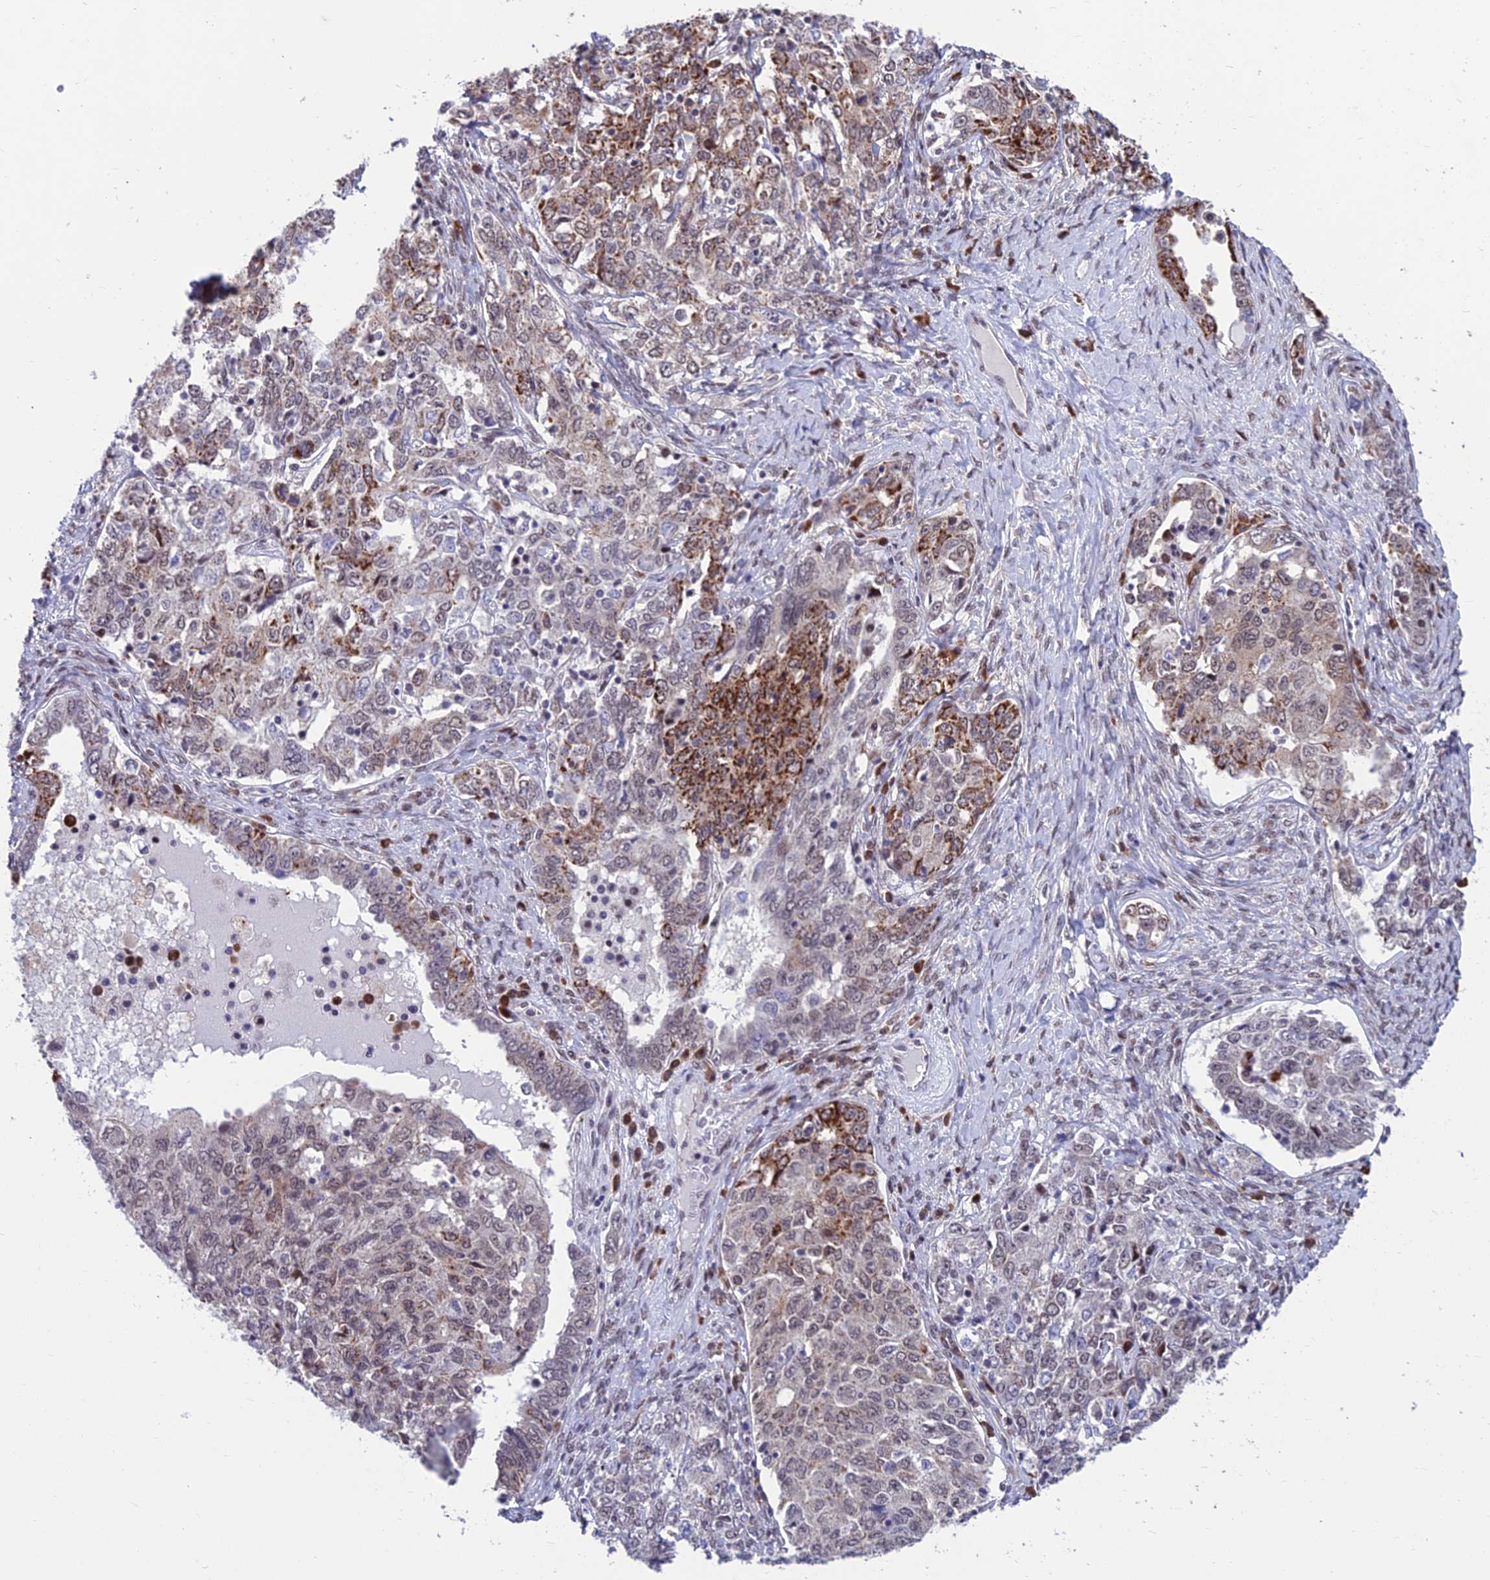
{"staining": {"intensity": "strong", "quantity": "<25%", "location": "cytoplasmic/membranous"}, "tissue": "ovarian cancer", "cell_type": "Tumor cells", "image_type": "cancer", "snomed": [{"axis": "morphology", "description": "Carcinoma, endometroid"}, {"axis": "topography", "description": "Ovary"}], "caption": "Protein analysis of ovarian endometroid carcinoma tissue exhibits strong cytoplasmic/membranous staining in about <25% of tumor cells. (brown staining indicates protein expression, while blue staining denotes nuclei).", "gene": "KIAA1191", "patient": {"sex": "female", "age": 62}}